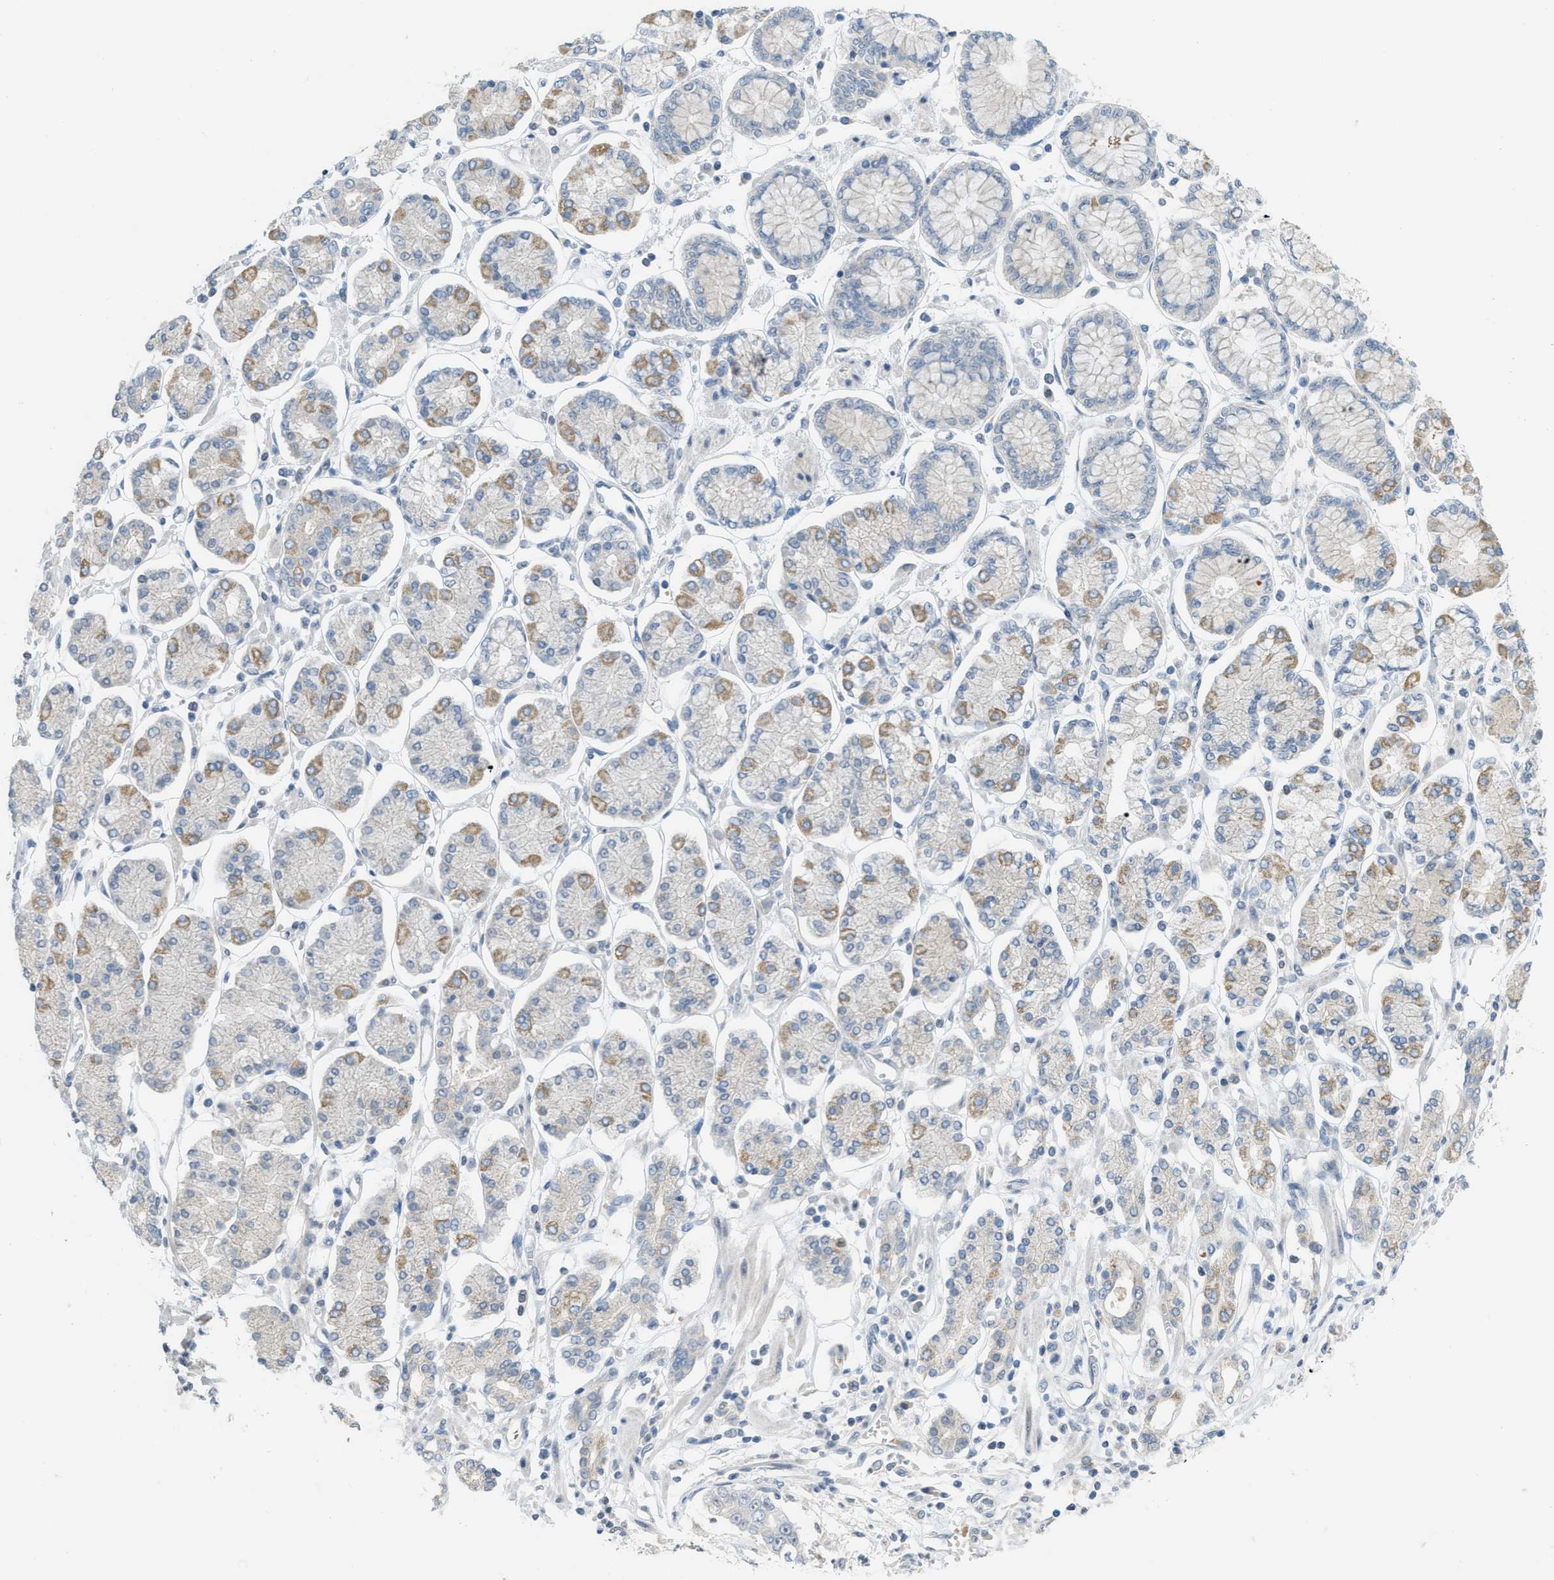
{"staining": {"intensity": "weak", "quantity": "<25%", "location": "cytoplasmic/membranous"}, "tissue": "stomach cancer", "cell_type": "Tumor cells", "image_type": "cancer", "snomed": [{"axis": "morphology", "description": "Adenocarcinoma, NOS"}, {"axis": "topography", "description": "Stomach"}], "caption": "This is an immunohistochemistry histopathology image of stomach cancer (adenocarcinoma). There is no expression in tumor cells.", "gene": "TXNDC2", "patient": {"sex": "male", "age": 76}}